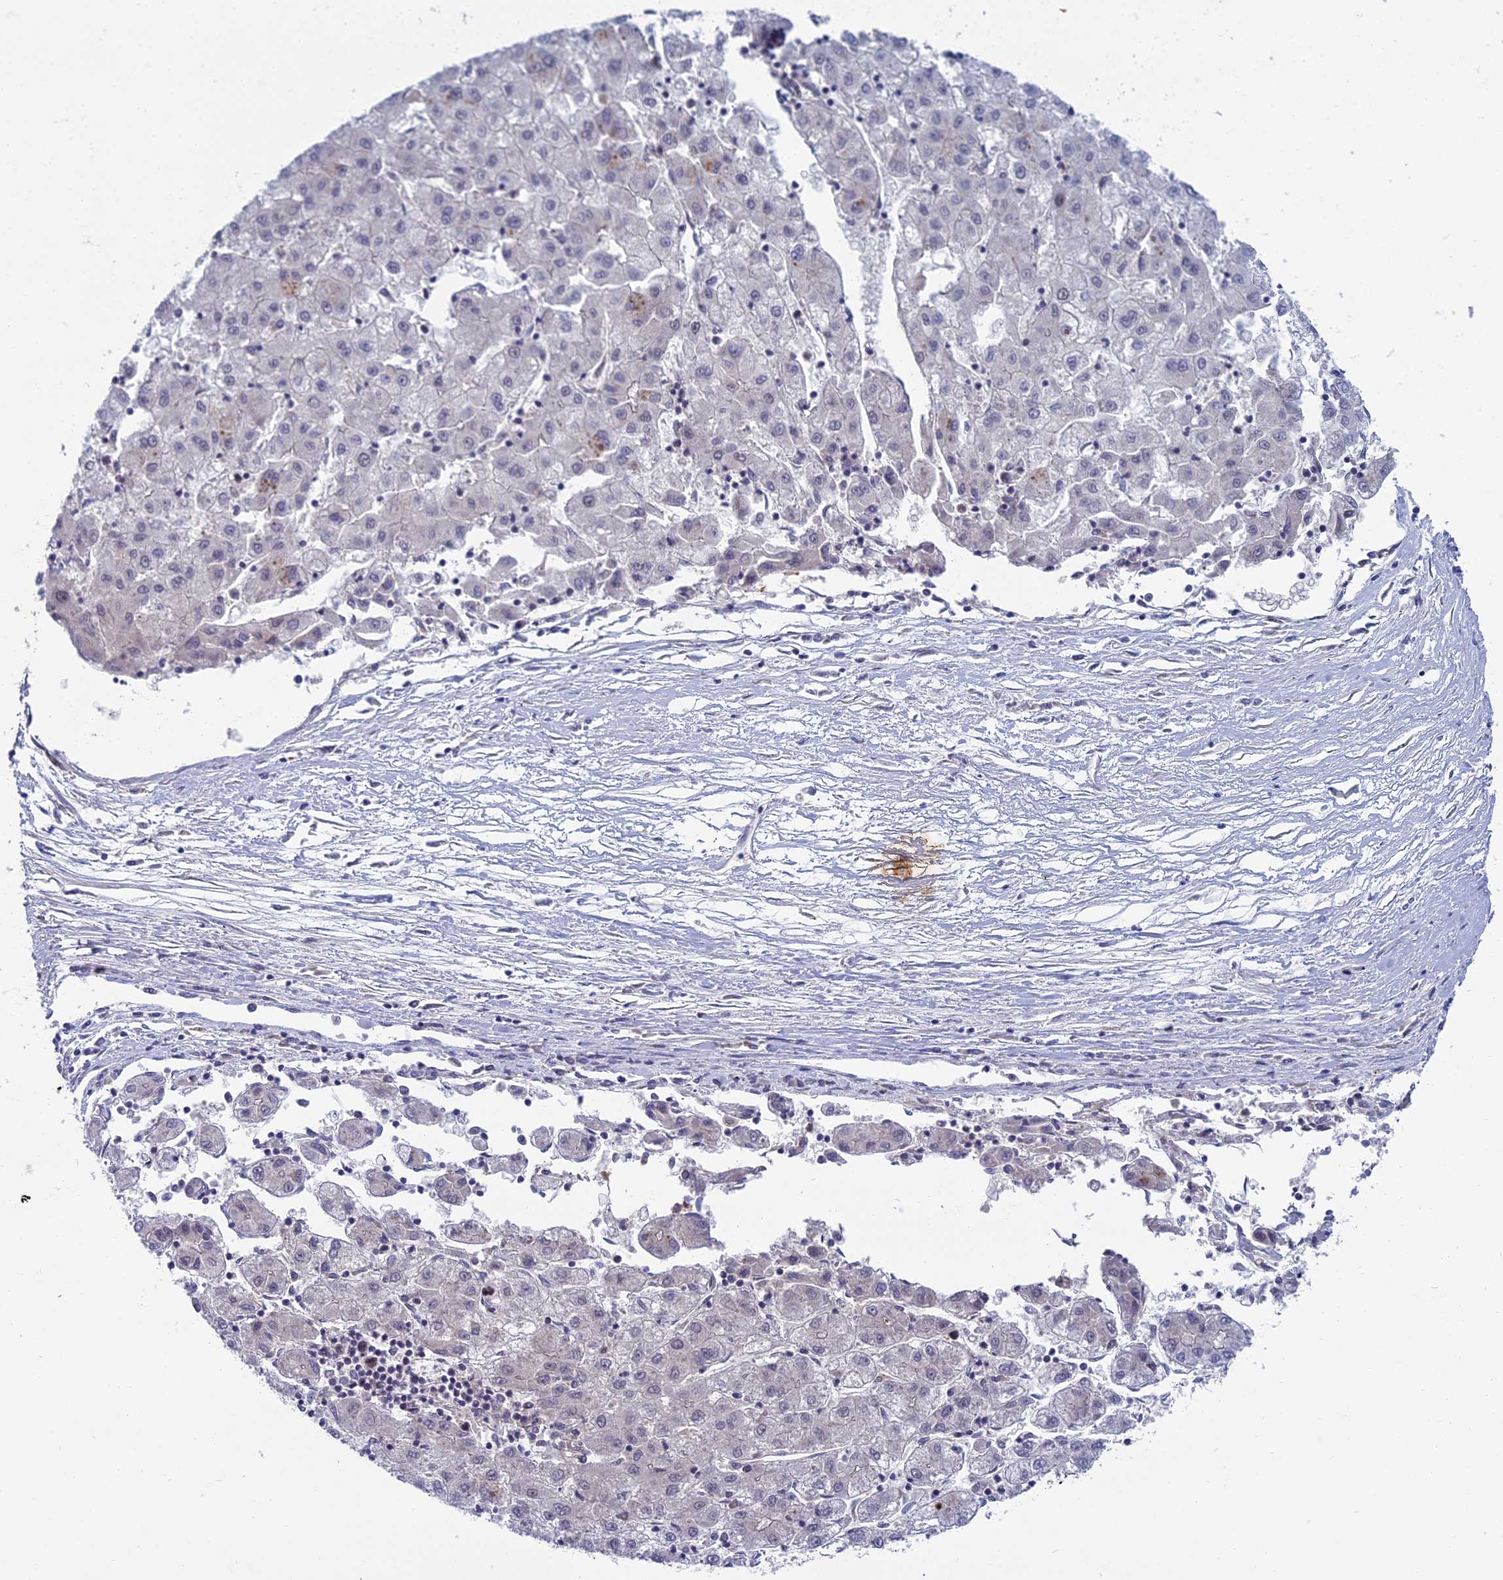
{"staining": {"intensity": "negative", "quantity": "none", "location": "none"}, "tissue": "liver cancer", "cell_type": "Tumor cells", "image_type": "cancer", "snomed": [{"axis": "morphology", "description": "Carcinoma, Hepatocellular, NOS"}, {"axis": "topography", "description": "Liver"}], "caption": "Immunohistochemical staining of human liver cancer demonstrates no significant positivity in tumor cells.", "gene": "LIG1", "patient": {"sex": "male", "age": 72}}